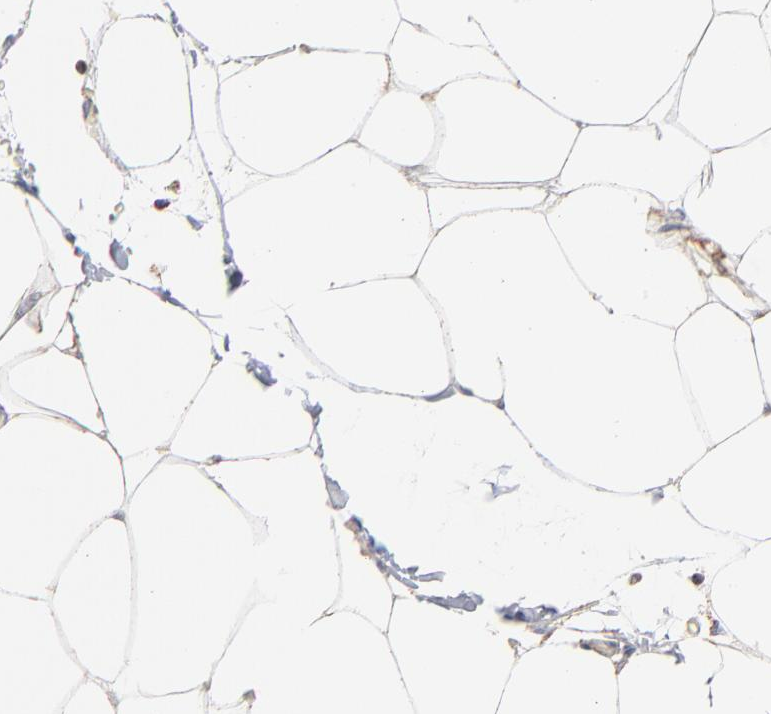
{"staining": {"intensity": "moderate", "quantity": "25%-75%", "location": "cytoplasmic/membranous"}, "tissue": "adipose tissue", "cell_type": "Adipocytes", "image_type": "normal", "snomed": [{"axis": "morphology", "description": "Normal tissue, NOS"}, {"axis": "morphology", "description": "Adenocarcinoma, NOS"}, {"axis": "topography", "description": "Colon"}, {"axis": "topography", "description": "Peripheral nerve tissue"}], "caption": "Moderate cytoplasmic/membranous staining is identified in approximately 25%-75% of adipocytes in benign adipose tissue. (DAB IHC, brown staining for protein, blue staining for nuclei).", "gene": "MRPL58", "patient": {"sex": "male", "age": 14}}